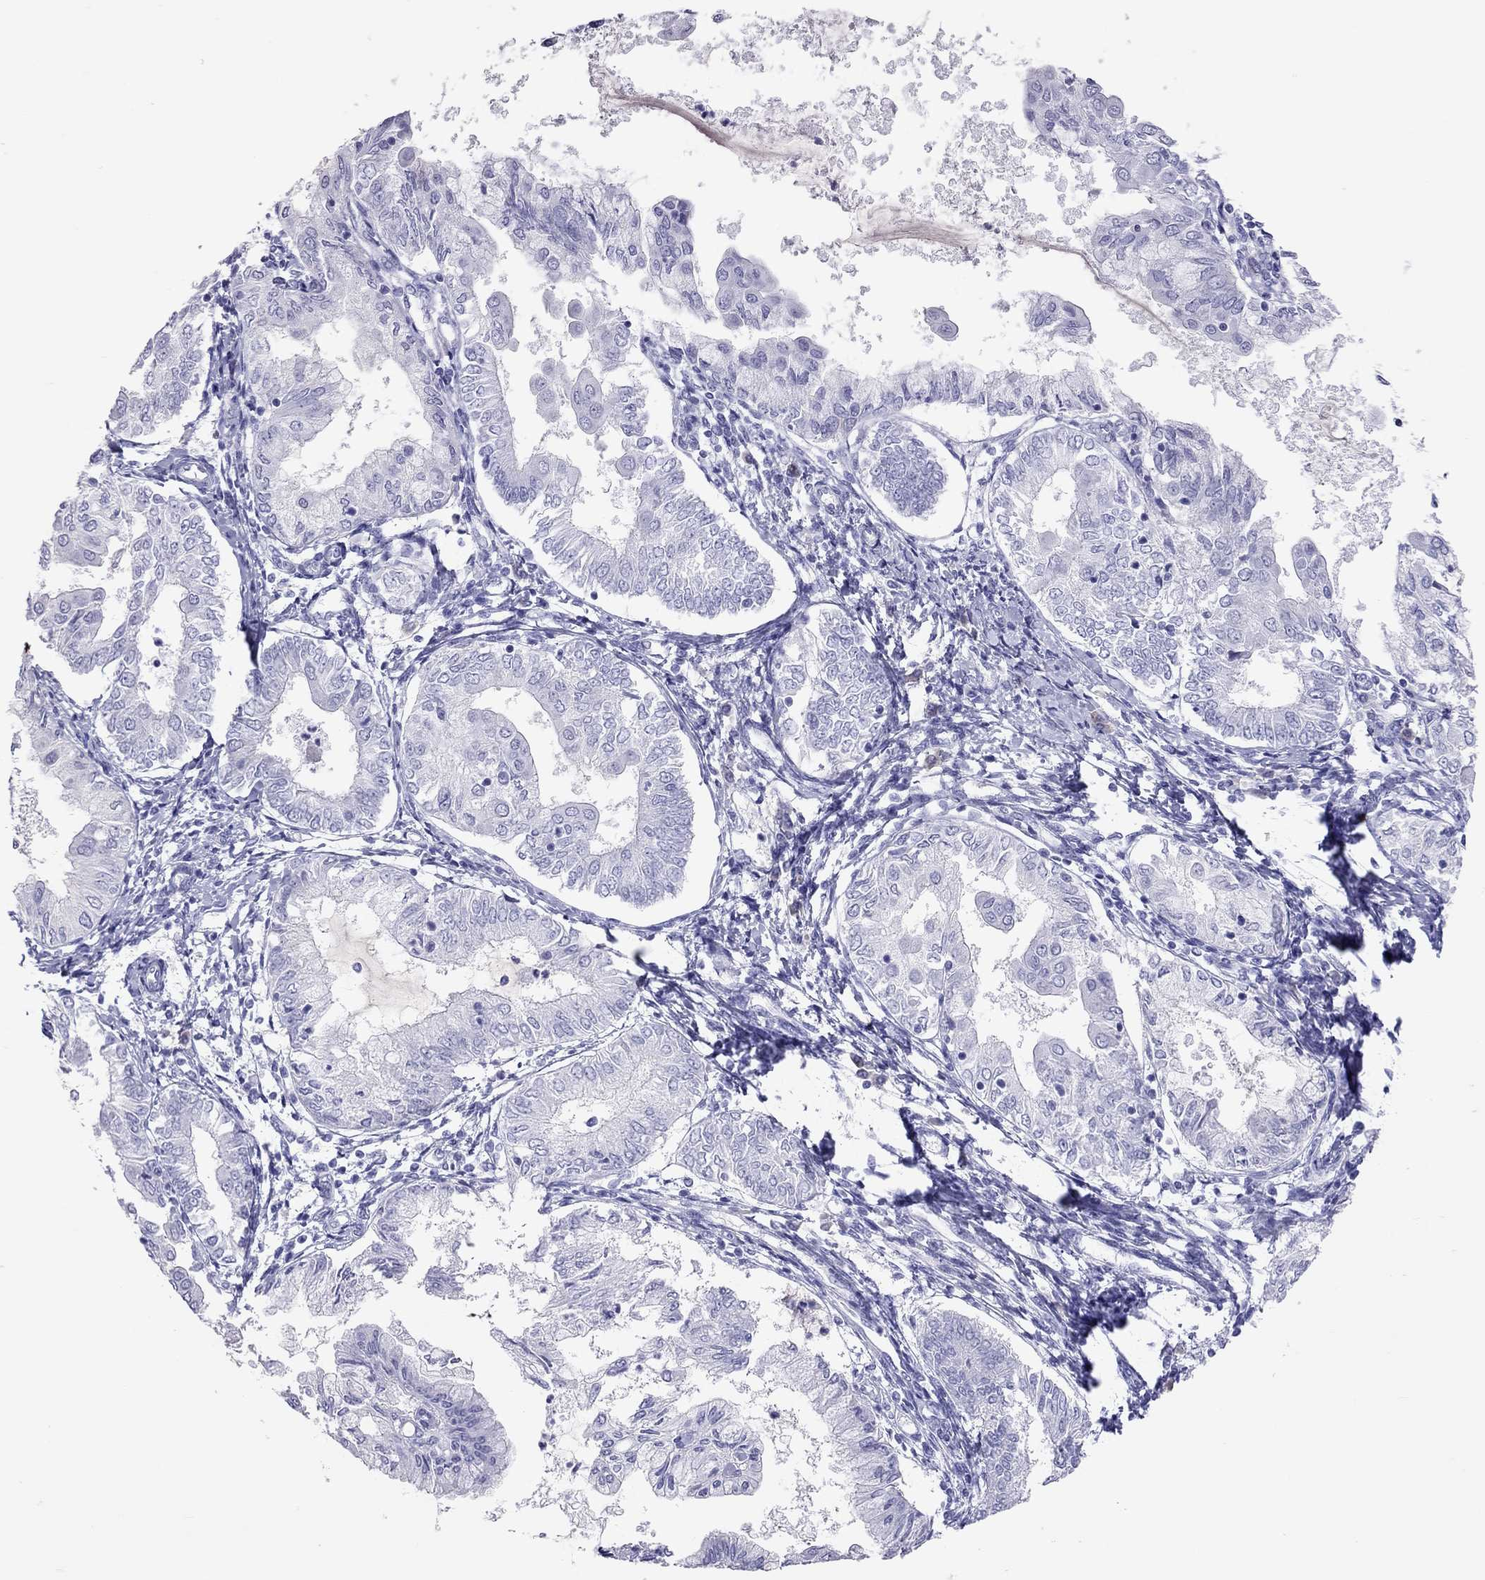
{"staining": {"intensity": "negative", "quantity": "none", "location": "none"}, "tissue": "endometrial cancer", "cell_type": "Tumor cells", "image_type": "cancer", "snomed": [{"axis": "morphology", "description": "Adenocarcinoma, NOS"}, {"axis": "topography", "description": "Endometrium"}], "caption": "Tumor cells are negative for protein expression in human endometrial cancer. Brightfield microscopy of immunohistochemistry (IHC) stained with DAB (brown) and hematoxylin (blue), captured at high magnification.", "gene": "STAG3", "patient": {"sex": "female", "age": 68}}